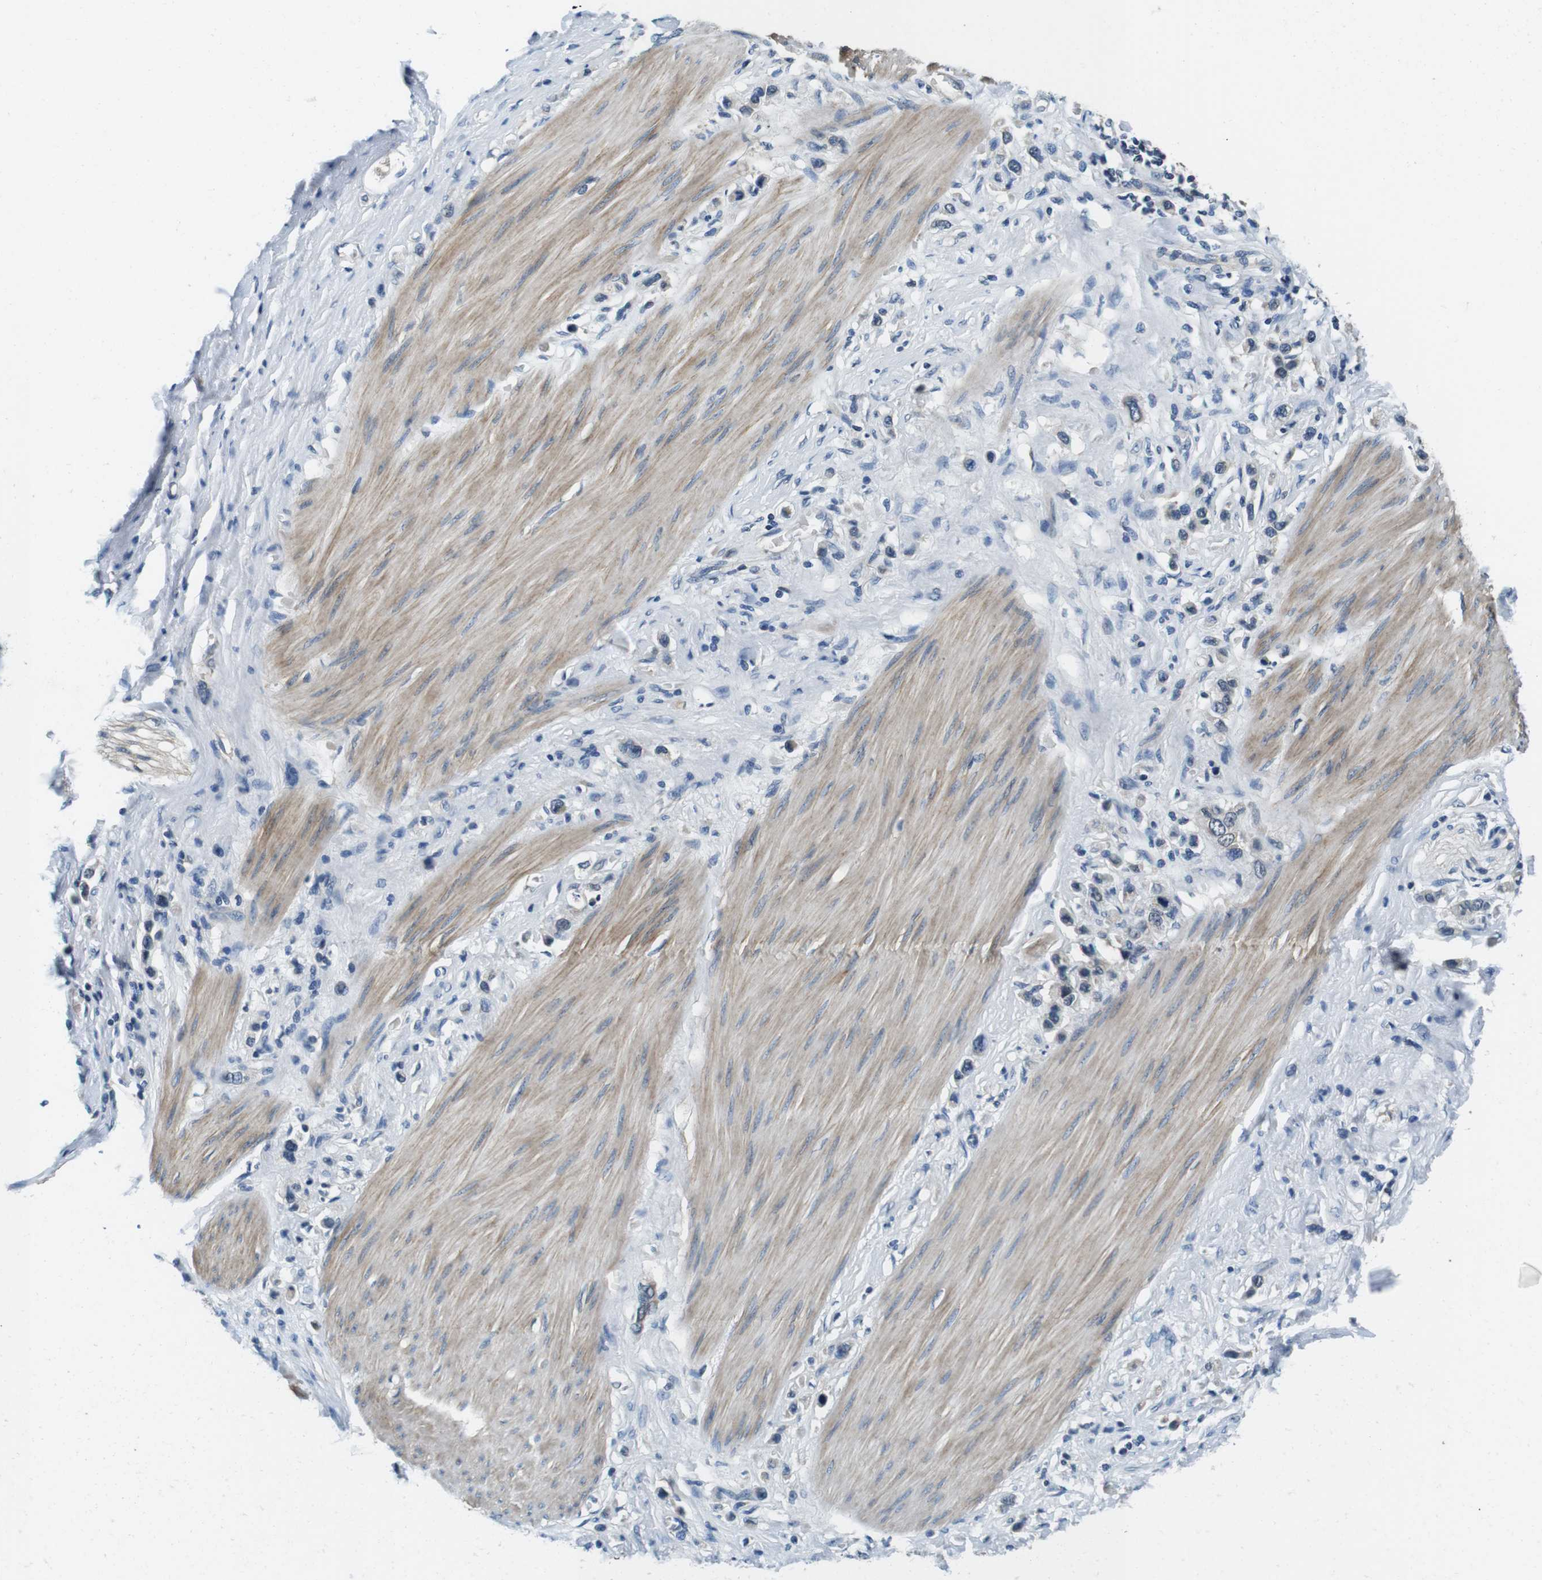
{"staining": {"intensity": "negative", "quantity": "none", "location": "none"}, "tissue": "stomach cancer", "cell_type": "Tumor cells", "image_type": "cancer", "snomed": [{"axis": "morphology", "description": "Adenocarcinoma, NOS"}, {"axis": "topography", "description": "Stomach"}], "caption": "This is a image of immunohistochemistry staining of stomach cancer (adenocarcinoma), which shows no staining in tumor cells. (DAB (3,3'-diaminobenzidine) IHC visualized using brightfield microscopy, high magnification).", "gene": "DTNA", "patient": {"sex": "female", "age": 65}}